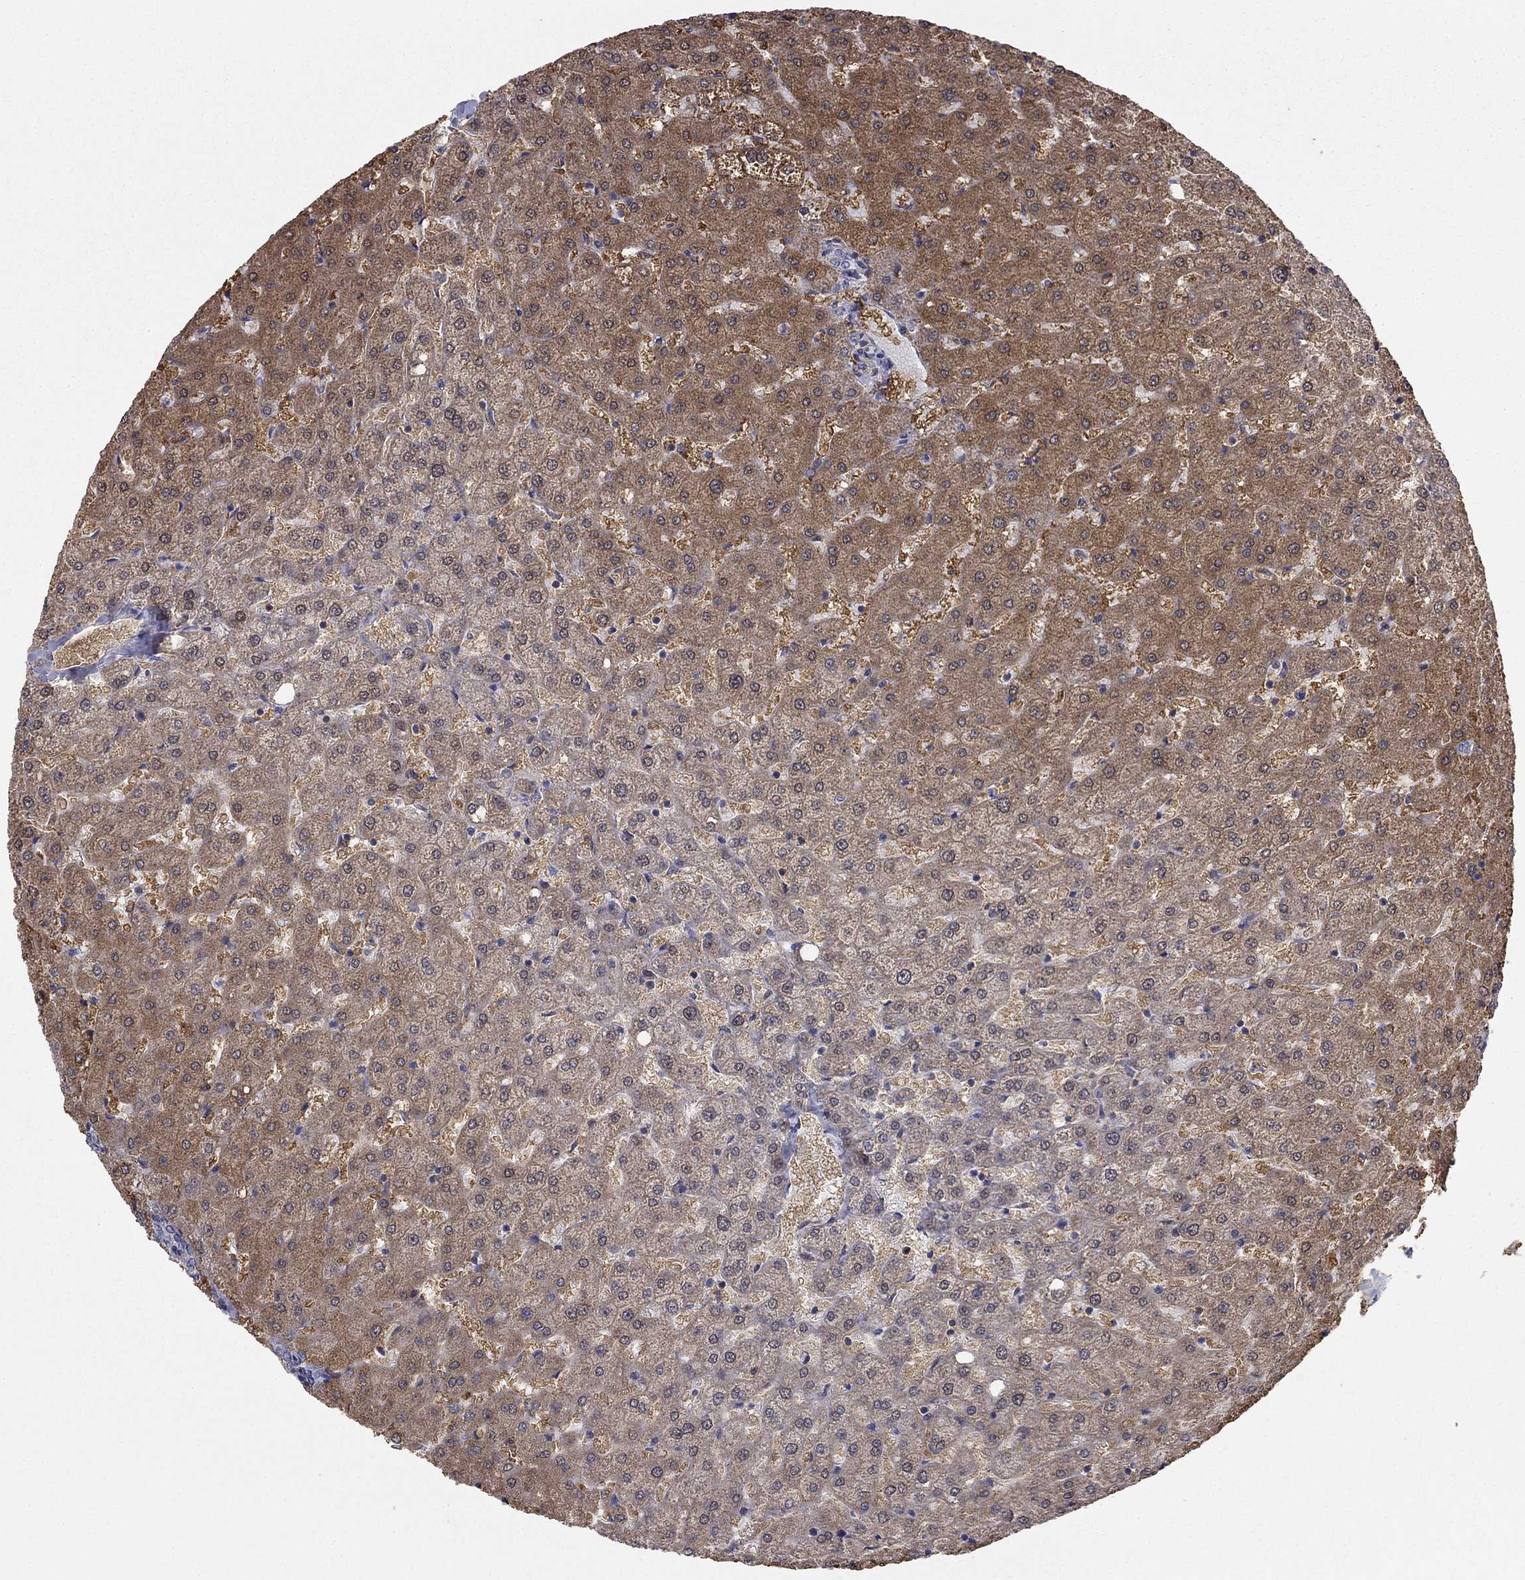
{"staining": {"intensity": "negative", "quantity": "none", "location": "none"}, "tissue": "liver", "cell_type": "Cholangiocytes", "image_type": "normal", "snomed": [{"axis": "morphology", "description": "Normal tissue, NOS"}, {"axis": "topography", "description": "Liver"}], "caption": "This is an immunohistochemistry image of benign liver. There is no positivity in cholangiocytes.", "gene": "MMAA", "patient": {"sex": "female", "age": 50}}